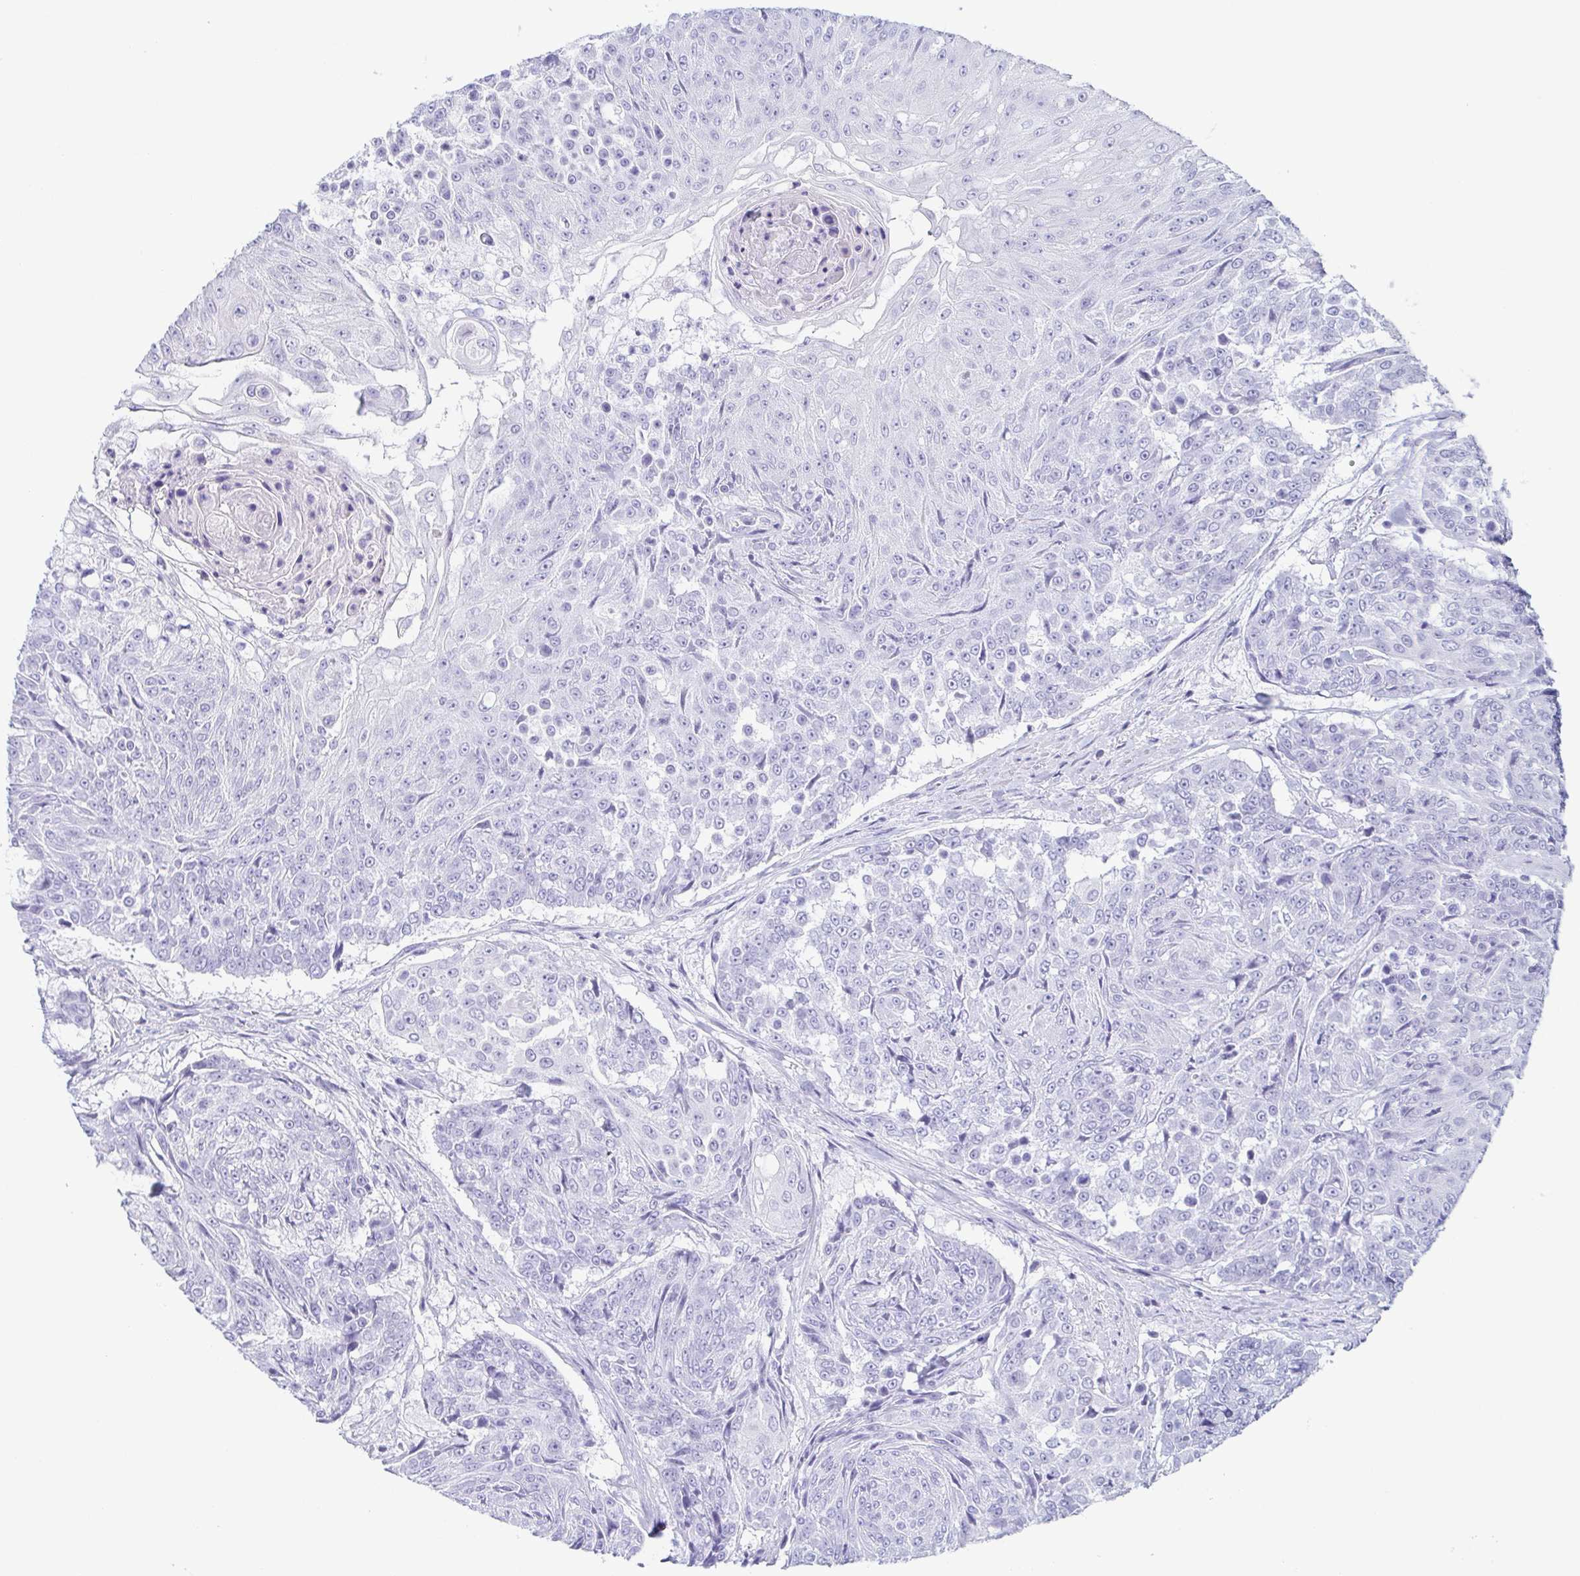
{"staining": {"intensity": "negative", "quantity": "none", "location": "none"}, "tissue": "urothelial cancer", "cell_type": "Tumor cells", "image_type": "cancer", "snomed": [{"axis": "morphology", "description": "Urothelial carcinoma, High grade"}, {"axis": "topography", "description": "Urinary bladder"}], "caption": "Human high-grade urothelial carcinoma stained for a protein using immunohistochemistry reveals no positivity in tumor cells.", "gene": "PRR4", "patient": {"sex": "female", "age": 63}}